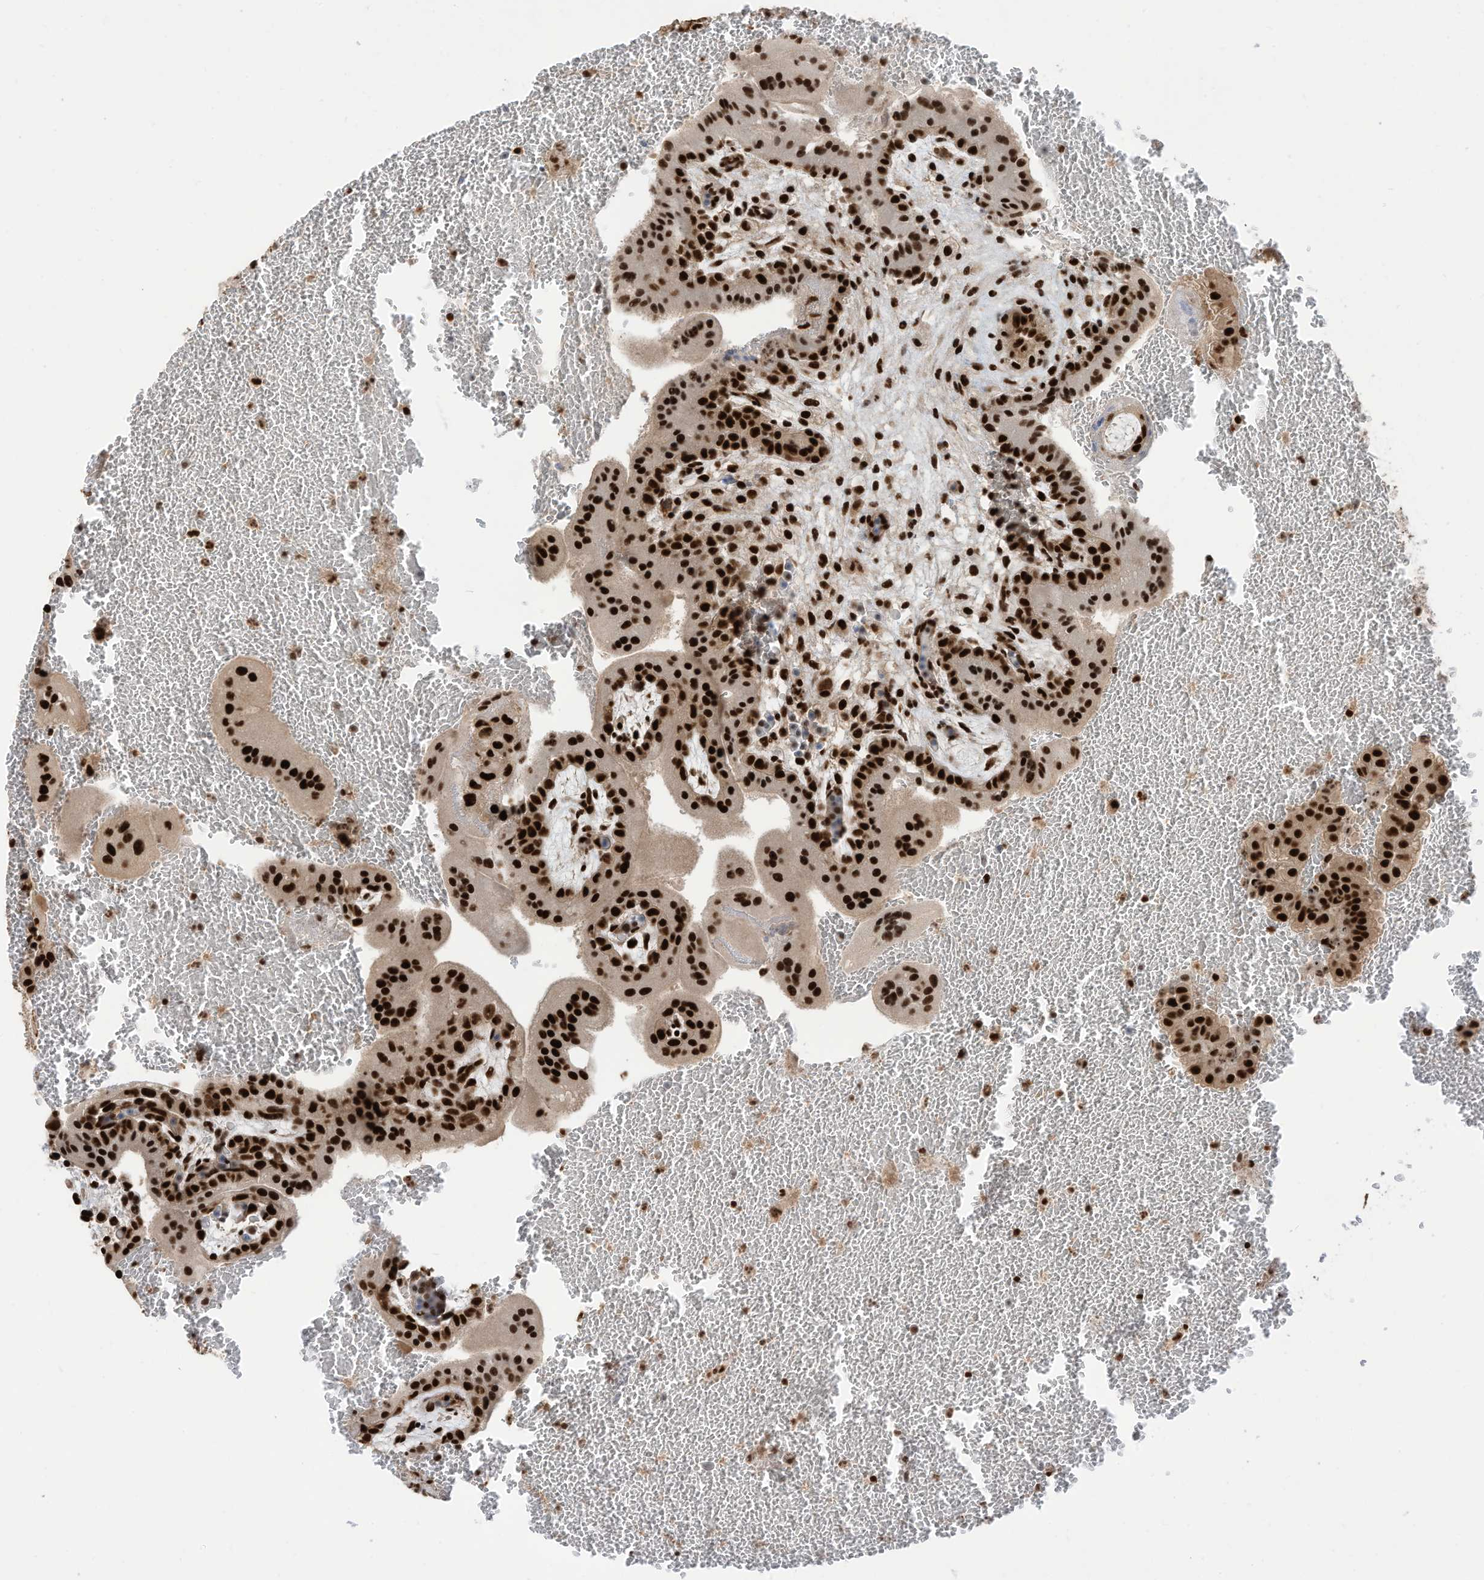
{"staining": {"intensity": "strong", "quantity": ">75%", "location": "nuclear"}, "tissue": "placenta", "cell_type": "Decidual cells", "image_type": "normal", "snomed": [{"axis": "morphology", "description": "Normal tissue, NOS"}, {"axis": "topography", "description": "Placenta"}], "caption": "Strong nuclear positivity for a protein is seen in about >75% of decidual cells of benign placenta using immunohistochemistry.", "gene": "SF3A3", "patient": {"sex": "female", "age": 35}}